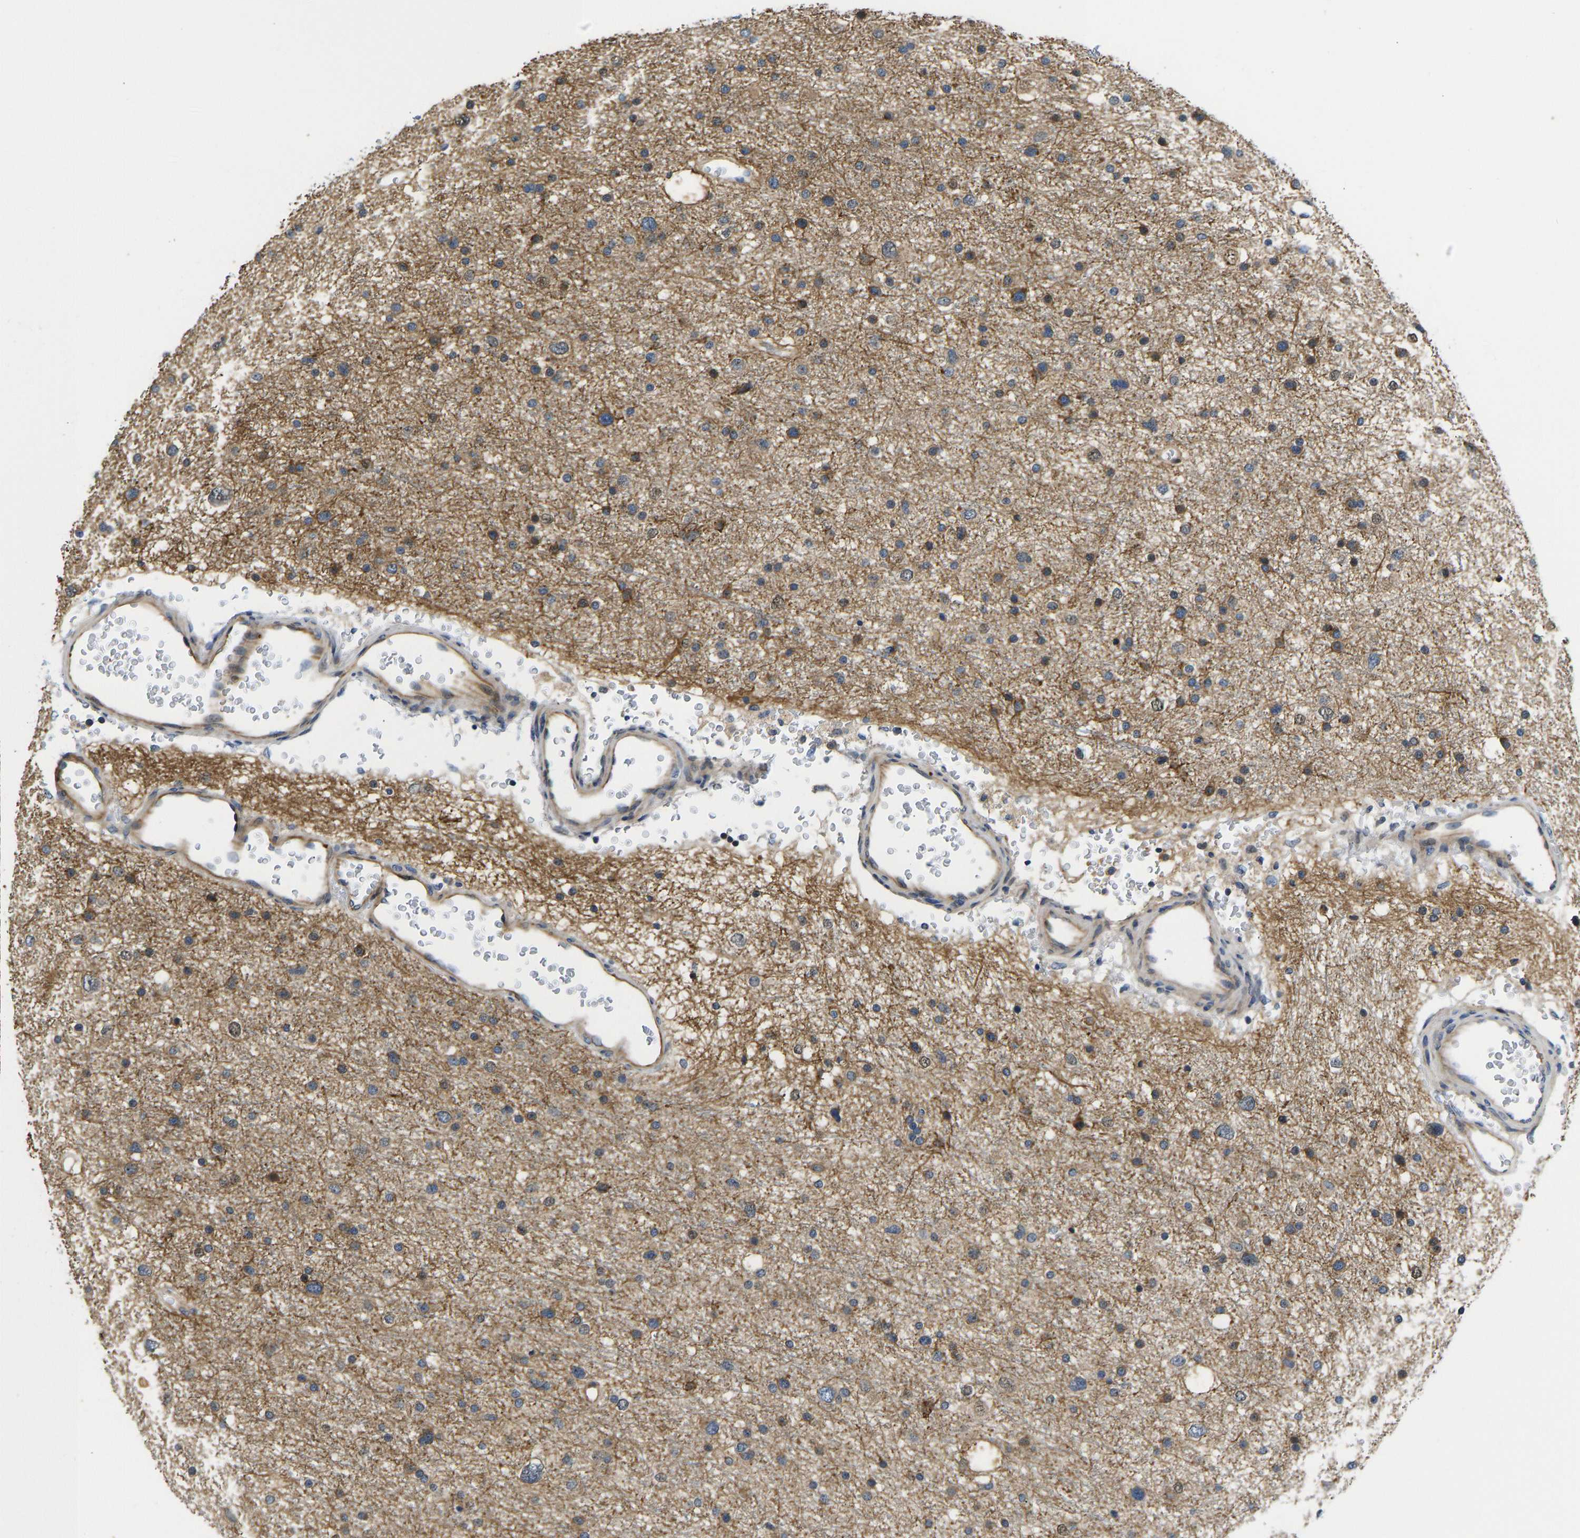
{"staining": {"intensity": "moderate", "quantity": "<25%", "location": "cytoplasmic/membranous"}, "tissue": "glioma", "cell_type": "Tumor cells", "image_type": "cancer", "snomed": [{"axis": "morphology", "description": "Glioma, malignant, Low grade"}, {"axis": "topography", "description": "Brain"}], "caption": "High-power microscopy captured an immunohistochemistry (IHC) photomicrograph of malignant glioma (low-grade), revealing moderate cytoplasmic/membranous positivity in approximately <25% of tumor cells.", "gene": "RESF1", "patient": {"sex": "female", "age": 37}}